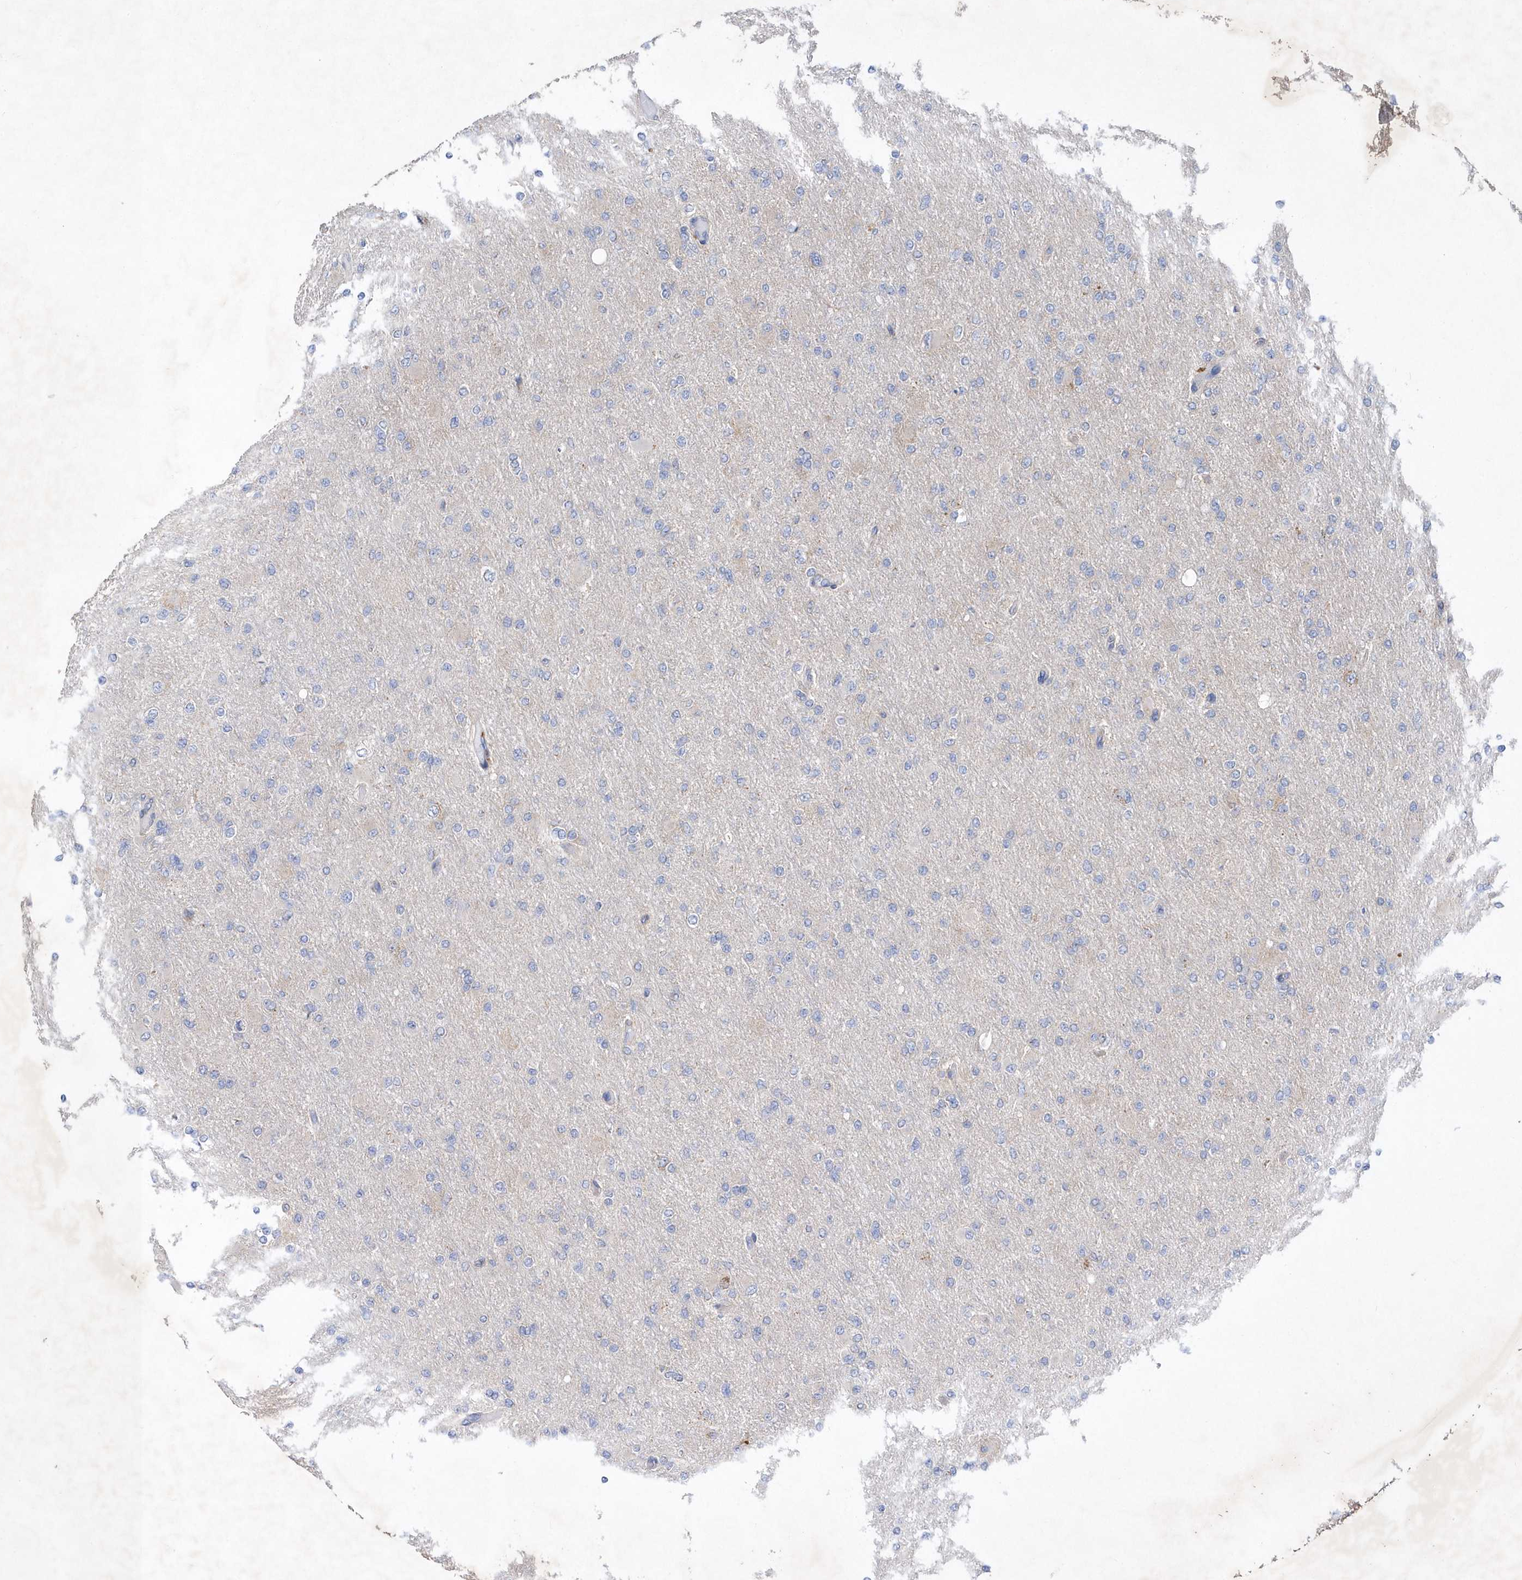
{"staining": {"intensity": "negative", "quantity": "none", "location": "none"}, "tissue": "glioma", "cell_type": "Tumor cells", "image_type": "cancer", "snomed": [{"axis": "morphology", "description": "Glioma, malignant, High grade"}, {"axis": "topography", "description": "Cerebral cortex"}], "caption": "The micrograph shows no staining of tumor cells in high-grade glioma (malignant).", "gene": "METTL8", "patient": {"sex": "female", "age": 36}}